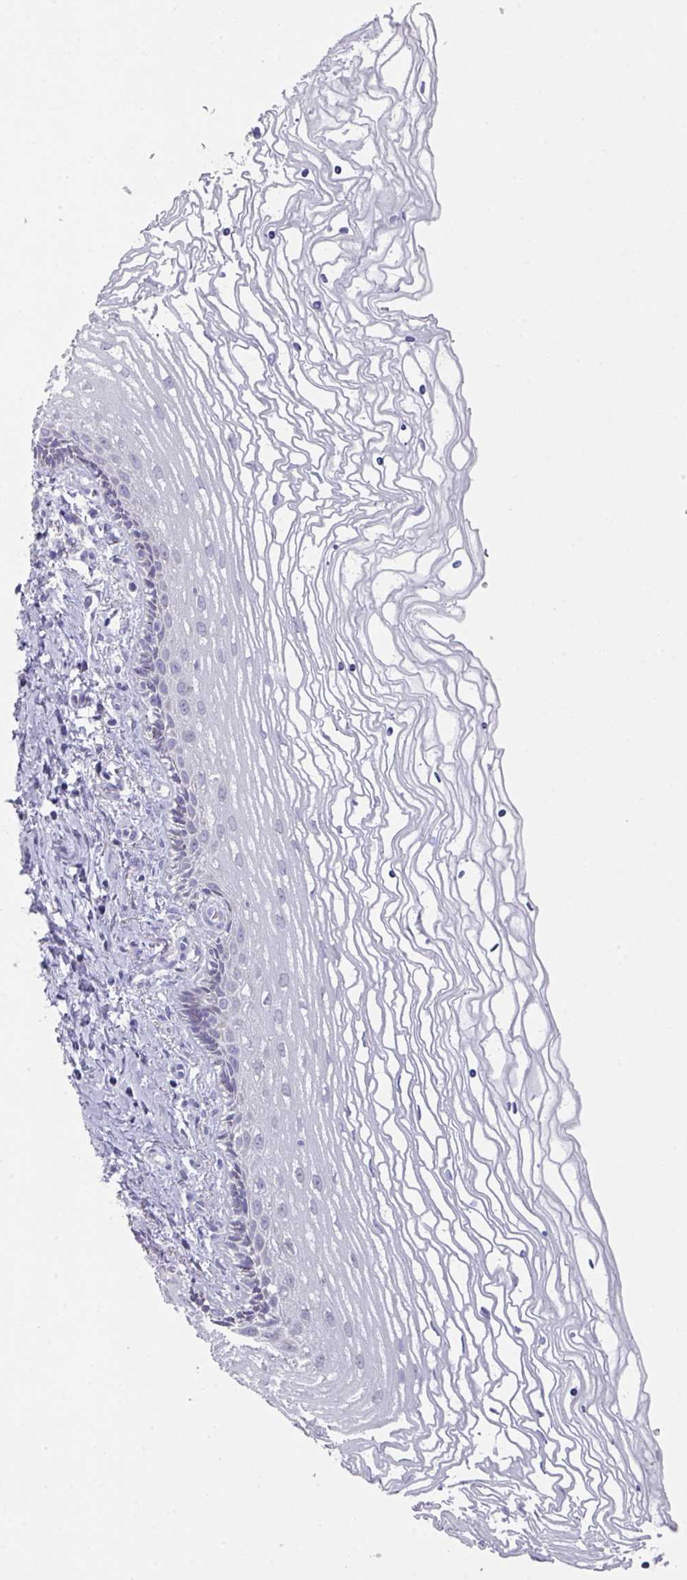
{"staining": {"intensity": "moderate", "quantity": "25%-75%", "location": "cytoplasmic/membranous"}, "tissue": "cervix", "cell_type": "Glandular cells", "image_type": "normal", "snomed": [{"axis": "morphology", "description": "Normal tissue, NOS"}, {"axis": "topography", "description": "Cervix"}], "caption": "High-power microscopy captured an immunohistochemistry (IHC) photomicrograph of benign cervix, revealing moderate cytoplasmic/membranous expression in about 25%-75% of glandular cells.", "gene": "VKORC1L1", "patient": {"sex": "female", "age": 47}}